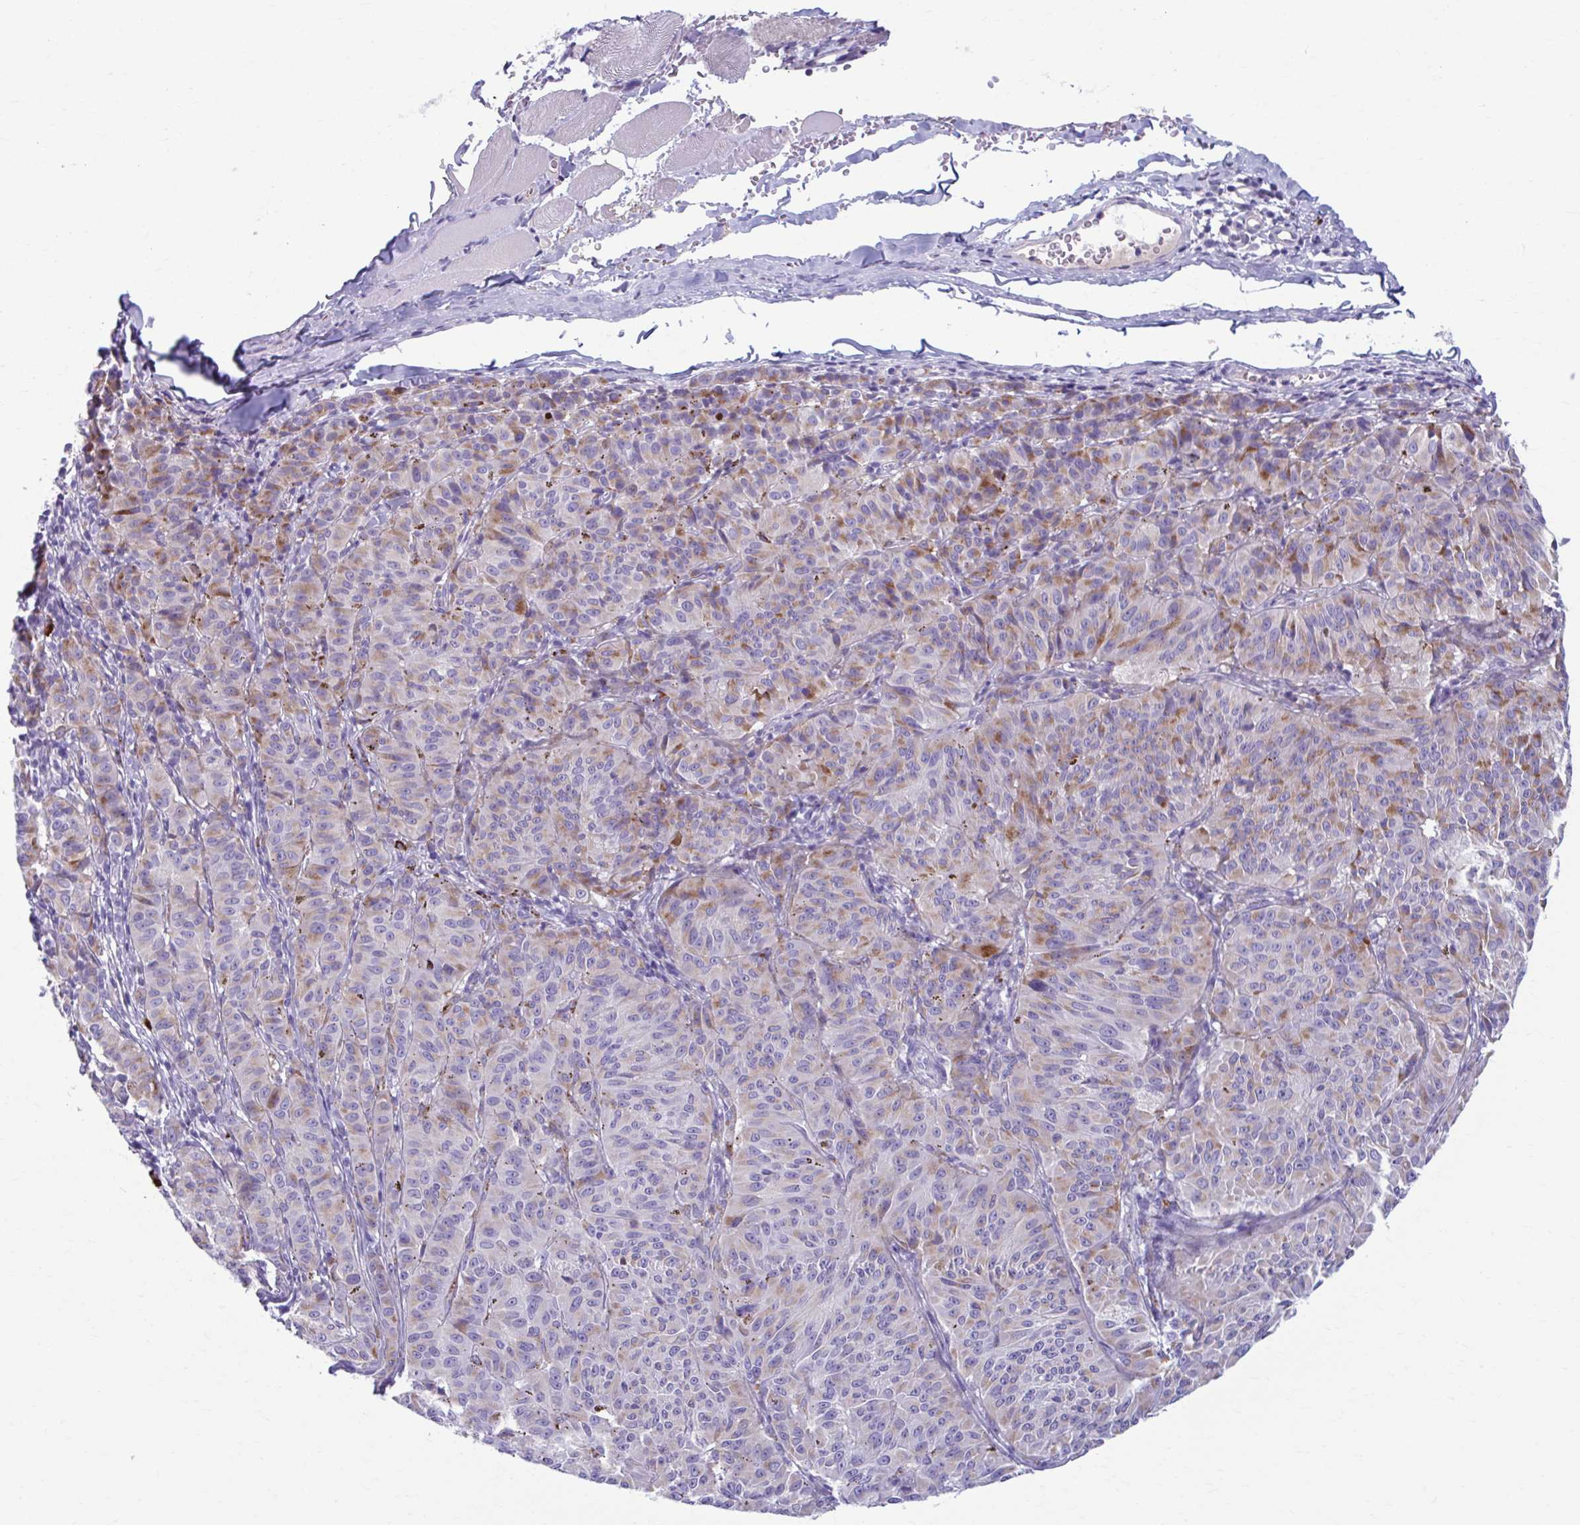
{"staining": {"intensity": "moderate", "quantity": "<25%", "location": "cytoplasmic/membranous"}, "tissue": "melanoma", "cell_type": "Tumor cells", "image_type": "cancer", "snomed": [{"axis": "morphology", "description": "Malignant melanoma, NOS"}, {"axis": "topography", "description": "Skin"}], "caption": "This photomicrograph displays immunohistochemistry (IHC) staining of malignant melanoma, with low moderate cytoplasmic/membranous positivity in about <25% of tumor cells.", "gene": "C12orf71", "patient": {"sex": "female", "age": 72}}